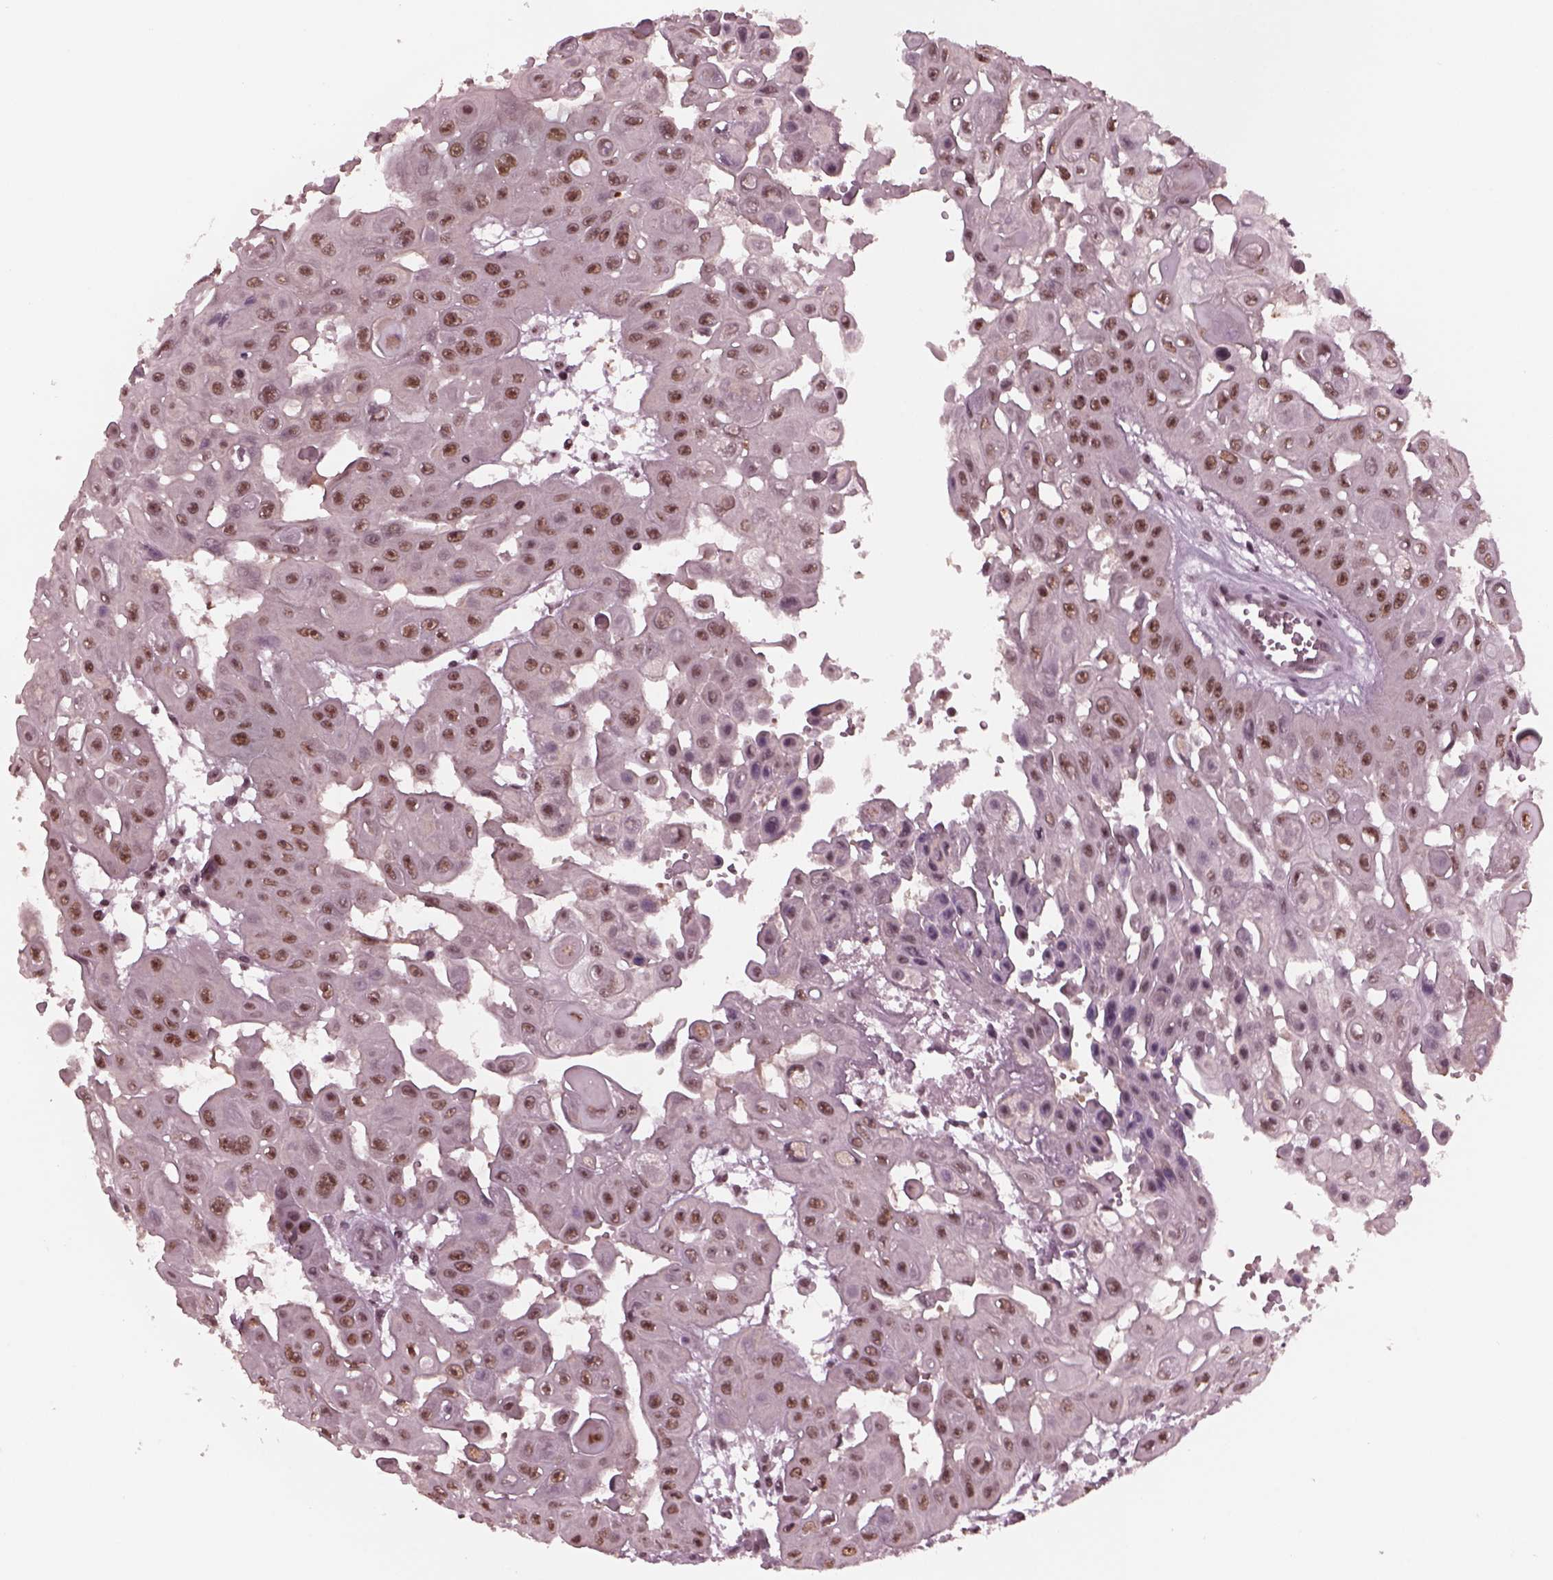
{"staining": {"intensity": "moderate", "quantity": ">75%", "location": "nuclear"}, "tissue": "head and neck cancer", "cell_type": "Tumor cells", "image_type": "cancer", "snomed": [{"axis": "morphology", "description": "Adenocarcinoma, NOS"}, {"axis": "topography", "description": "Head-Neck"}], "caption": "Immunohistochemical staining of adenocarcinoma (head and neck) exhibits medium levels of moderate nuclear positivity in approximately >75% of tumor cells.", "gene": "RUVBL2", "patient": {"sex": "male", "age": 73}}